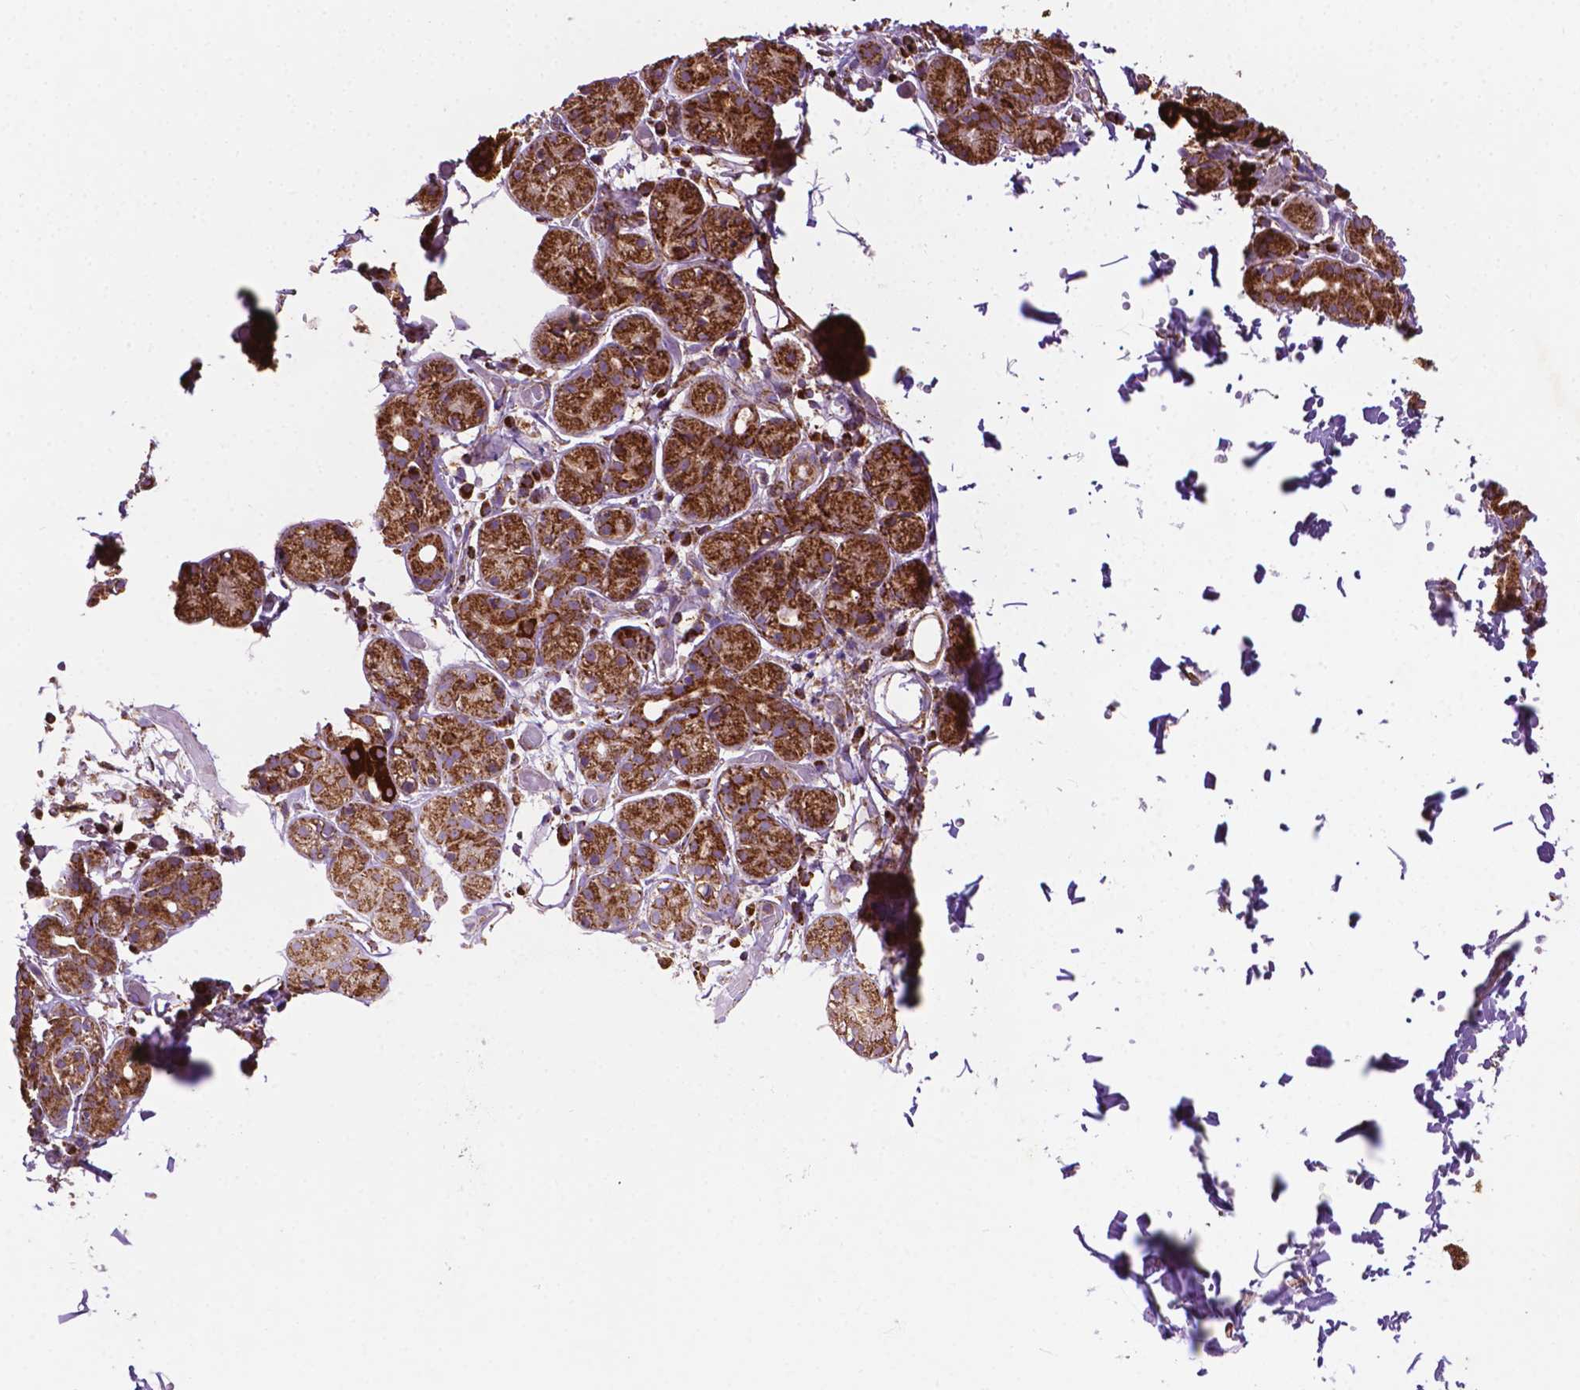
{"staining": {"intensity": "strong", "quantity": ">75%", "location": "cytoplasmic/membranous"}, "tissue": "salivary gland", "cell_type": "Glandular cells", "image_type": "normal", "snomed": [{"axis": "morphology", "description": "Normal tissue, NOS"}, {"axis": "topography", "description": "Salivary gland"}, {"axis": "topography", "description": "Peripheral nerve tissue"}], "caption": "Glandular cells demonstrate high levels of strong cytoplasmic/membranous positivity in approximately >75% of cells in normal salivary gland.", "gene": "ILVBL", "patient": {"sex": "male", "age": 71}}